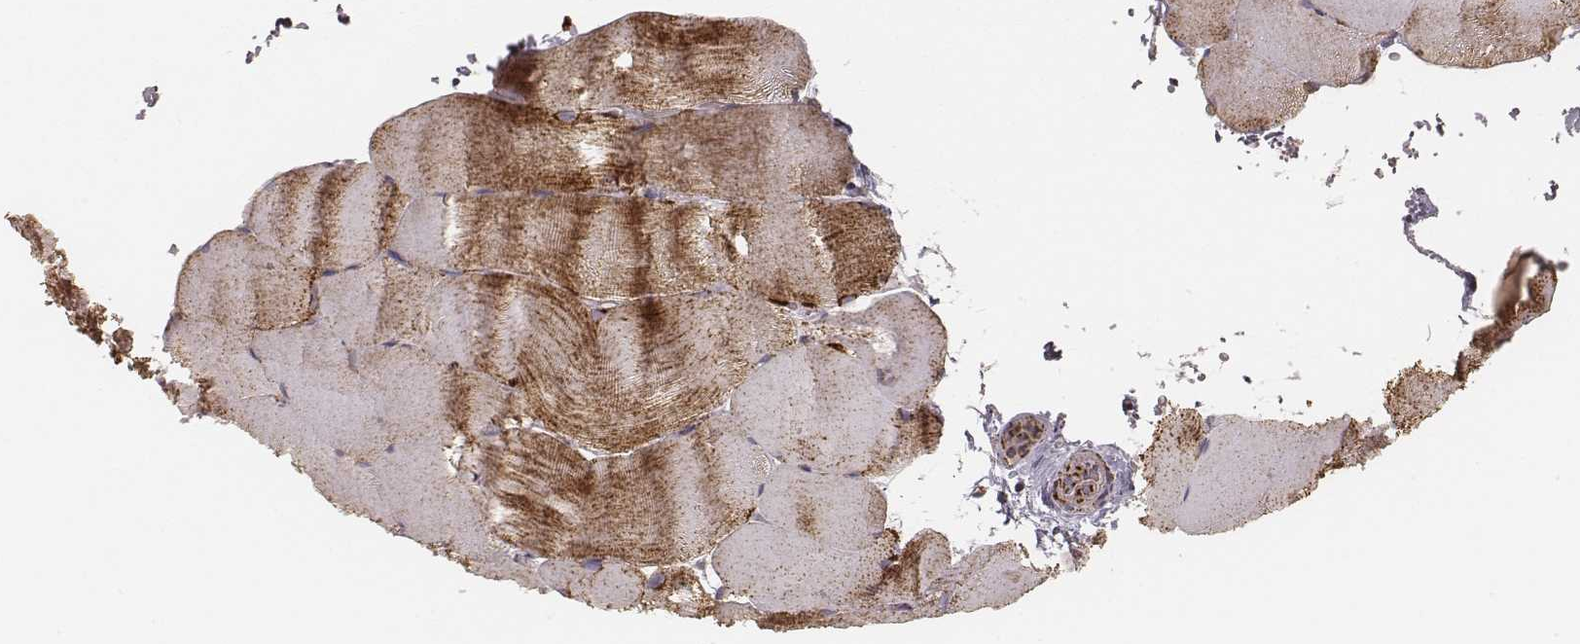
{"staining": {"intensity": "moderate", "quantity": "25%-75%", "location": "cytoplasmic/membranous"}, "tissue": "skeletal muscle", "cell_type": "Myocytes", "image_type": "normal", "snomed": [{"axis": "morphology", "description": "Normal tissue, NOS"}, {"axis": "topography", "description": "Skeletal muscle"}], "caption": "Myocytes show moderate cytoplasmic/membranous staining in approximately 25%-75% of cells in normal skeletal muscle.", "gene": "CS", "patient": {"sex": "female", "age": 37}}